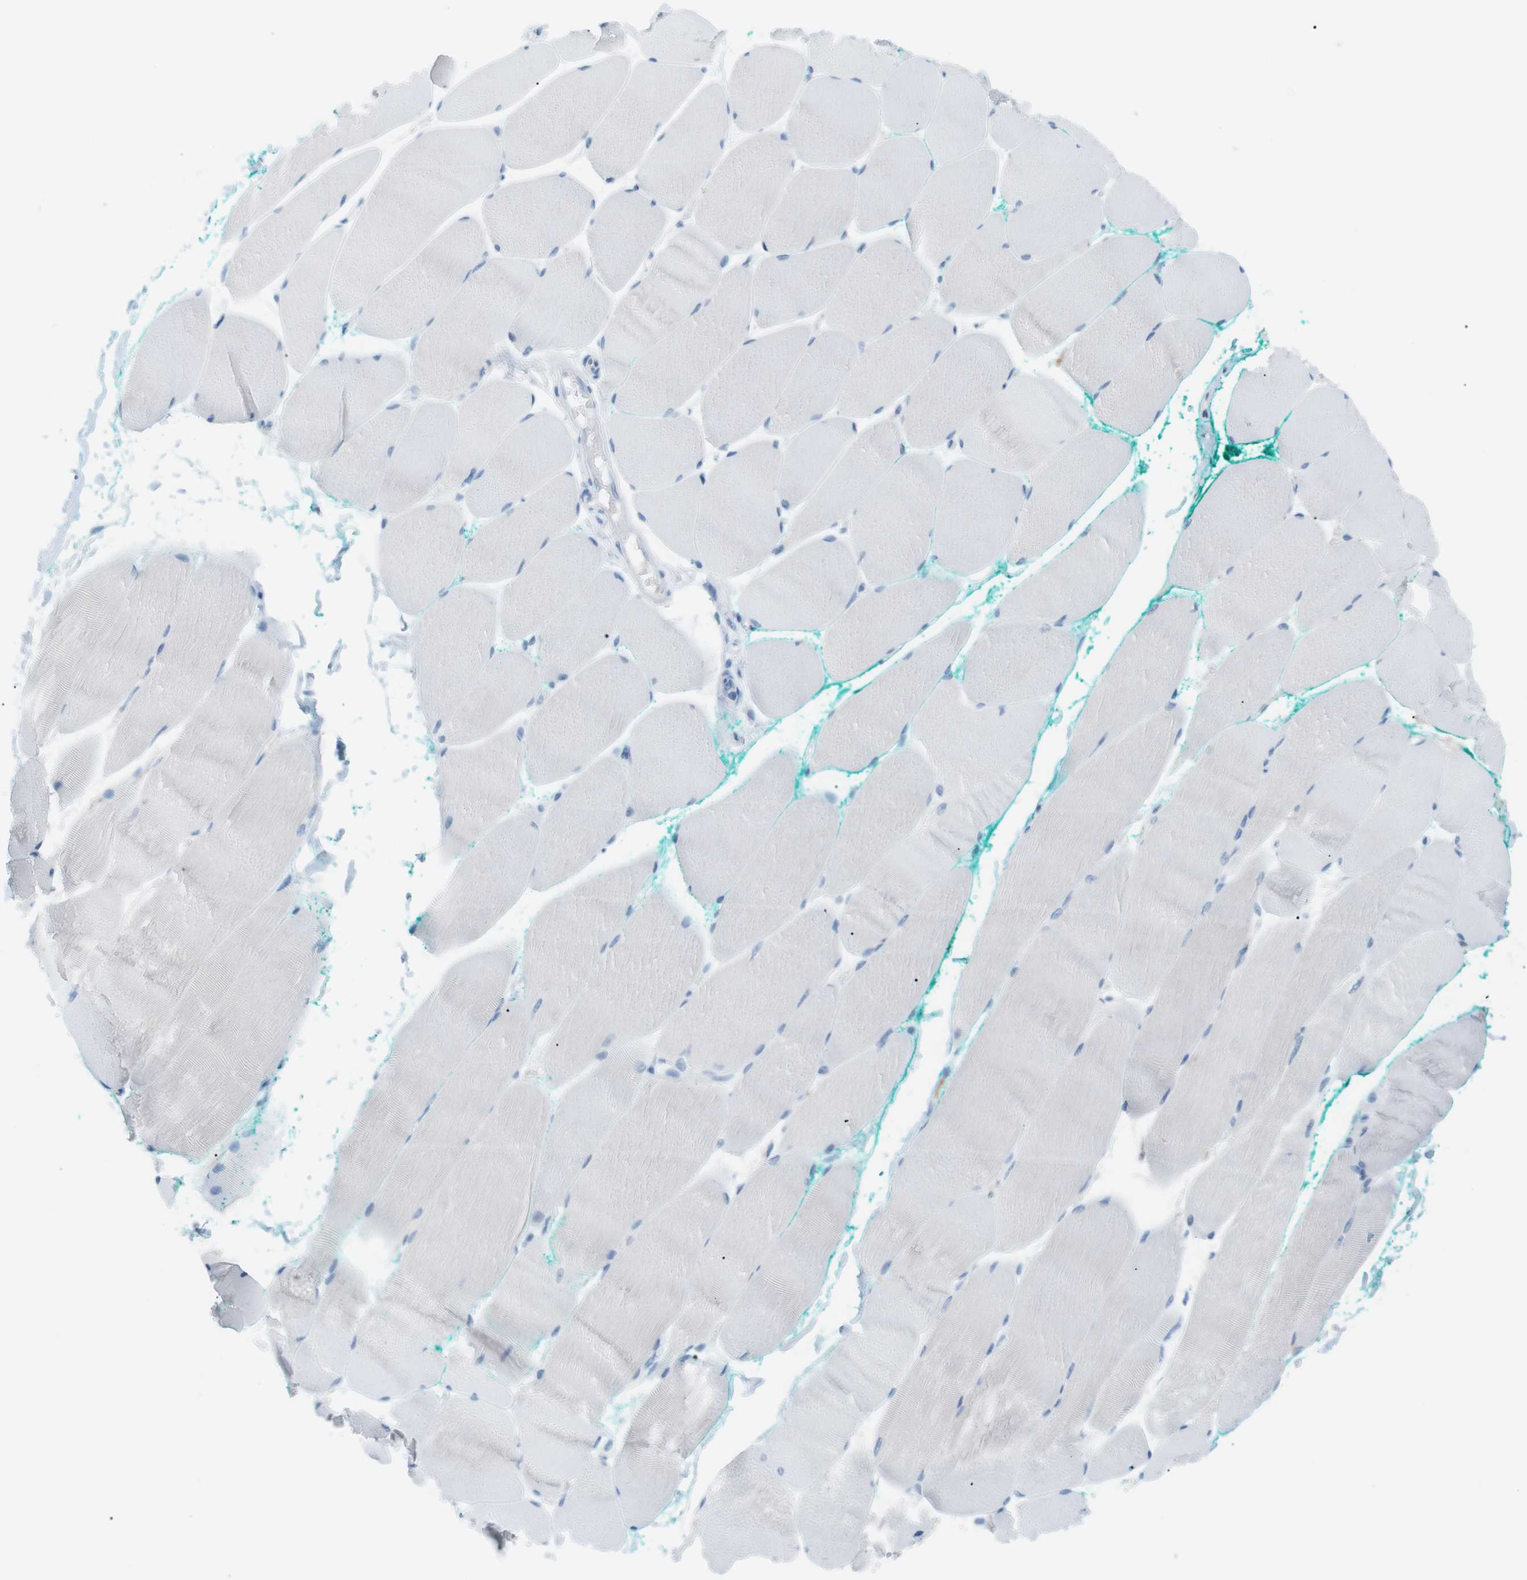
{"staining": {"intensity": "negative", "quantity": "none", "location": "none"}, "tissue": "skeletal muscle", "cell_type": "Myocytes", "image_type": "normal", "snomed": [{"axis": "morphology", "description": "Normal tissue, NOS"}, {"axis": "morphology", "description": "Squamous cell carcinoma, NOS"}, {"axis": "topography", "description": "Skeletal muscle"}], "caption": "This is a histopathology image of immunohistochemistry (IHC) staining of normal skeletal muscle, which shows no staining in myocytes. Brightfield microscopy of immunohistochemistry (IHC) stained with DAB (brown) and hematoxylin (blue), captured at high magnification.", "gene": "AZGP1", "patient": {"sex": "male", "age": 51}}